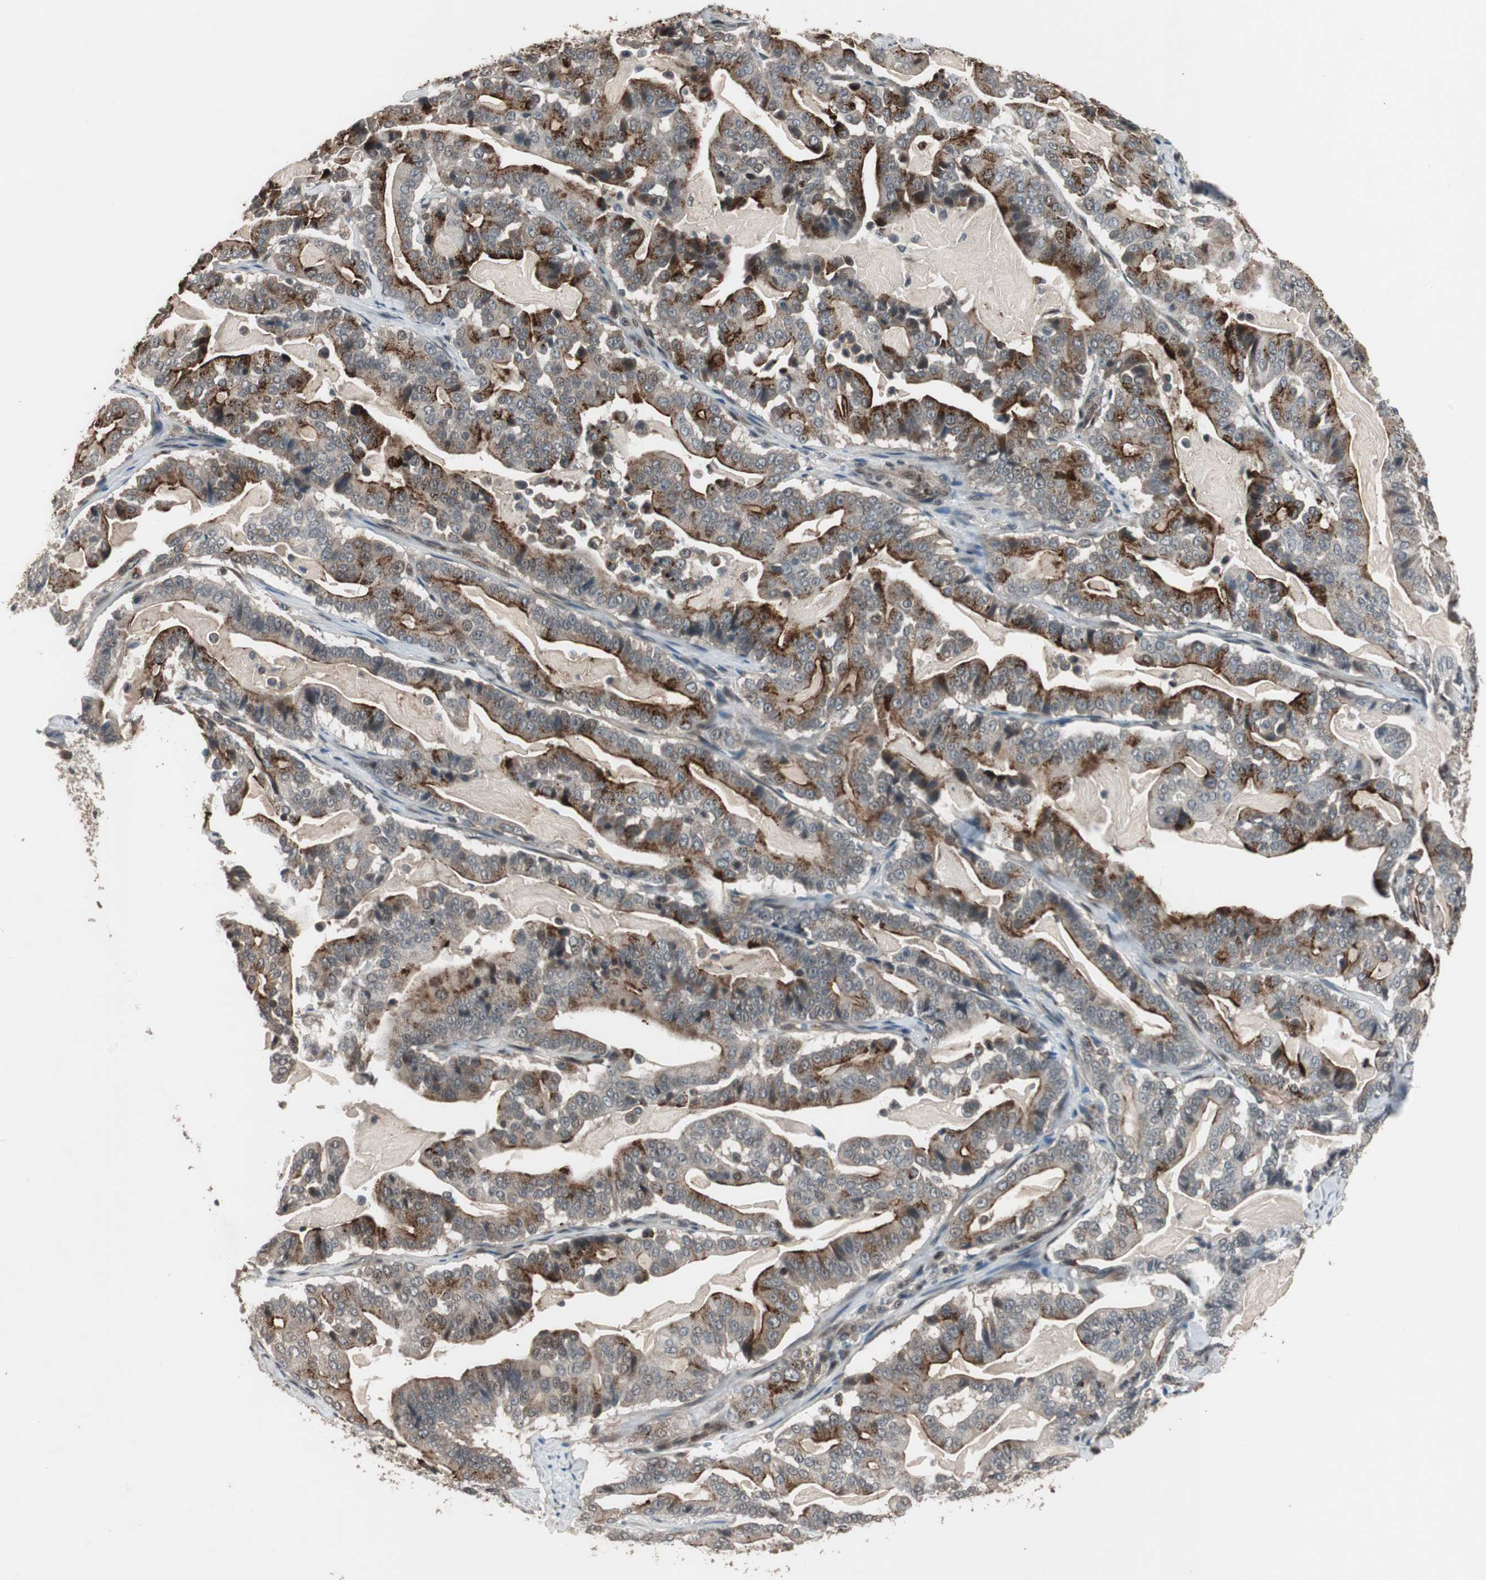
{"staining": {"intensity": "strong", "quantity": "25%-75%", "location": "cytoplasmic/membranous"}, "tissue": "pancreatic cancer", "cell_type": "Tumor cells", "image_type": "cancer", "snomed": [{"axis": "morphology", "description": "Adenocarcinoma, NOS"}, {"axis": "topography", "description": "Pancreas"}], "caption": "Tumor cells reveal high levels of strong cytoplasmic/membranous positivity in about 25%-75% of cells in adenocarcinoma (pancreatic).", "gene": "BOLA1", "patient": {"sex": "male", "age": 63}}